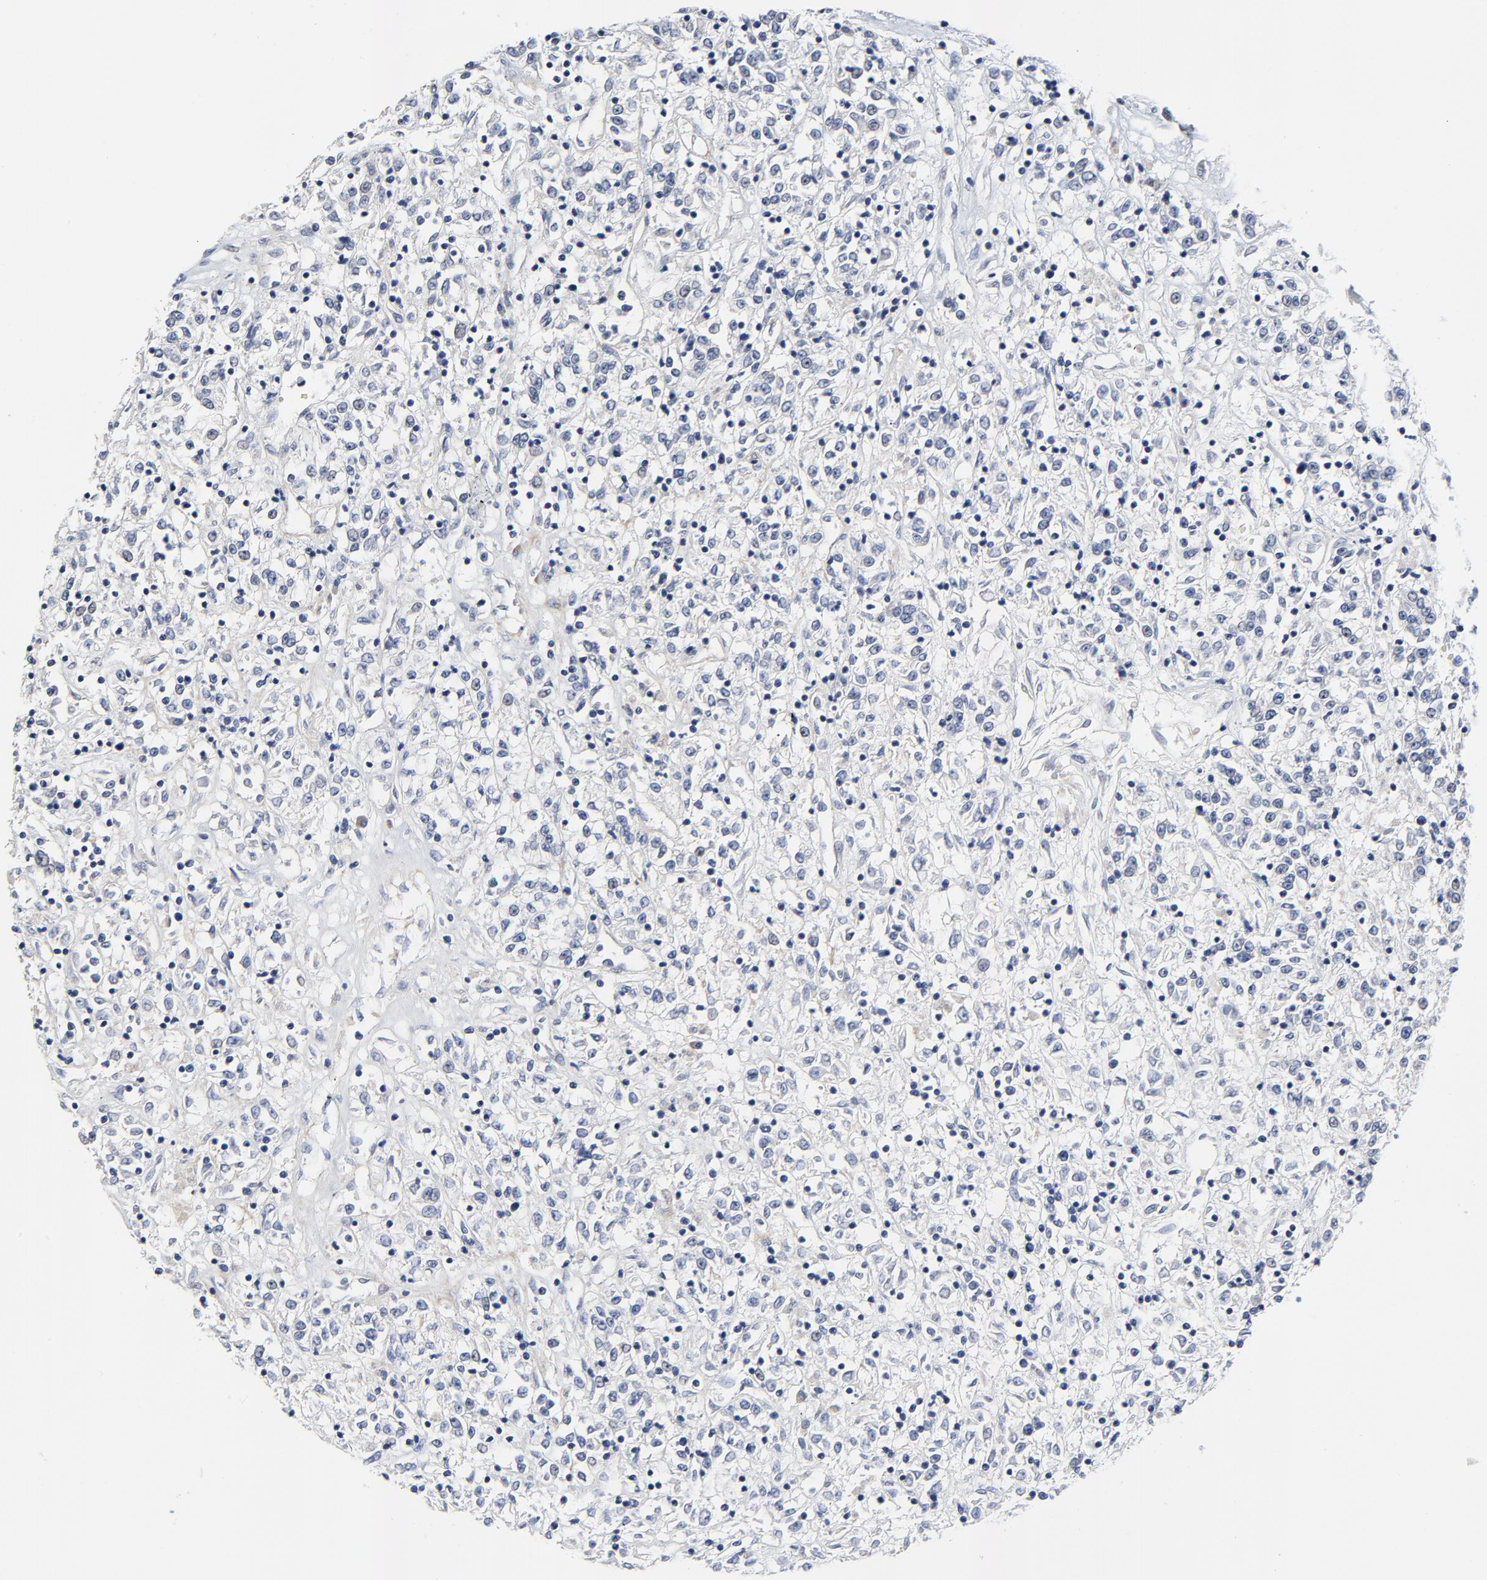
{"staining": {"intensity": "negative", "quantity": "none", "location": "none"}, "tissue": "renal cancer", "cell_type": "Tumor cells", "image_type": "cancer", "snomed": [{"axis": "morphology", "description": "Adenocarcinoma, NOS"}, {"axis": "topography", "description": "Kidney"}], "caption": "Immunohistochemistry histopathology image of neoplastic tissue: human renal cancer stained with DAB reveals no significant protein expression in tumor cells. (Stains: DAB (3,3'-diaminobenzidine) immunohistochemistry (IHC) with hematoxylin counter stain, Microscopy: brightfield microscopy at high magnification).", "gene": "NLGN3", "patient": {"sex": "female", "age": 76}}